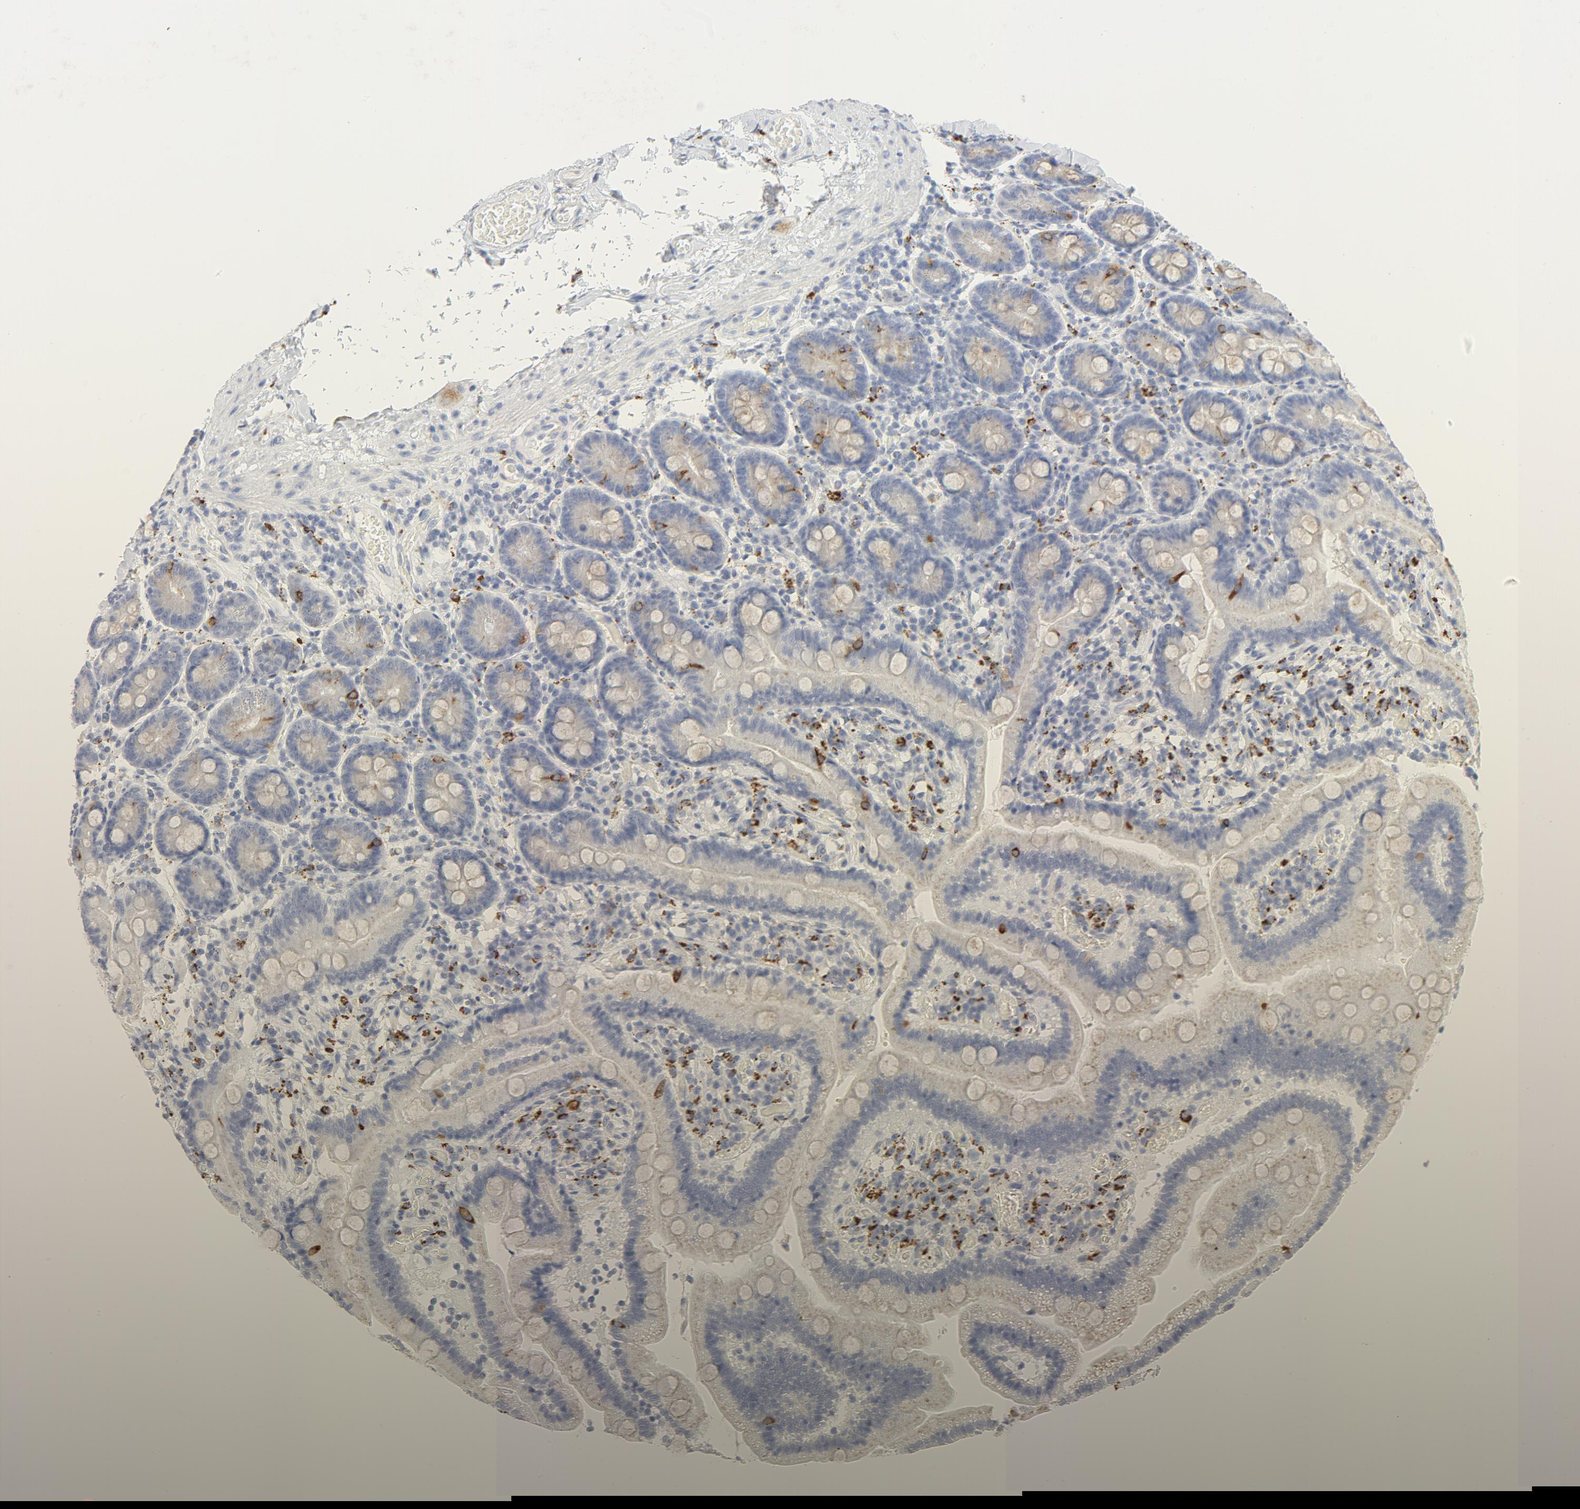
{"staining": {"intensity": "weak", "quantity": ">75%", "location": "cytoplasmic/membranous"}, "tissue": "duodenum", "cell_type": "Glandular cells", "image_type": "normal", "snomed": [{"axis": "morphology", "description": "Normal tissue, NOS"}, {"axis": "topography", "description": "Duodenum"}], "caption": "Glandular cells exhibit low levels of weak cytoplasmic/membranous staining in approximately >75% of cells in normal human duodenum.", "gene": "MAGEB17", "patient": {"sex": "male", "age": 66}}